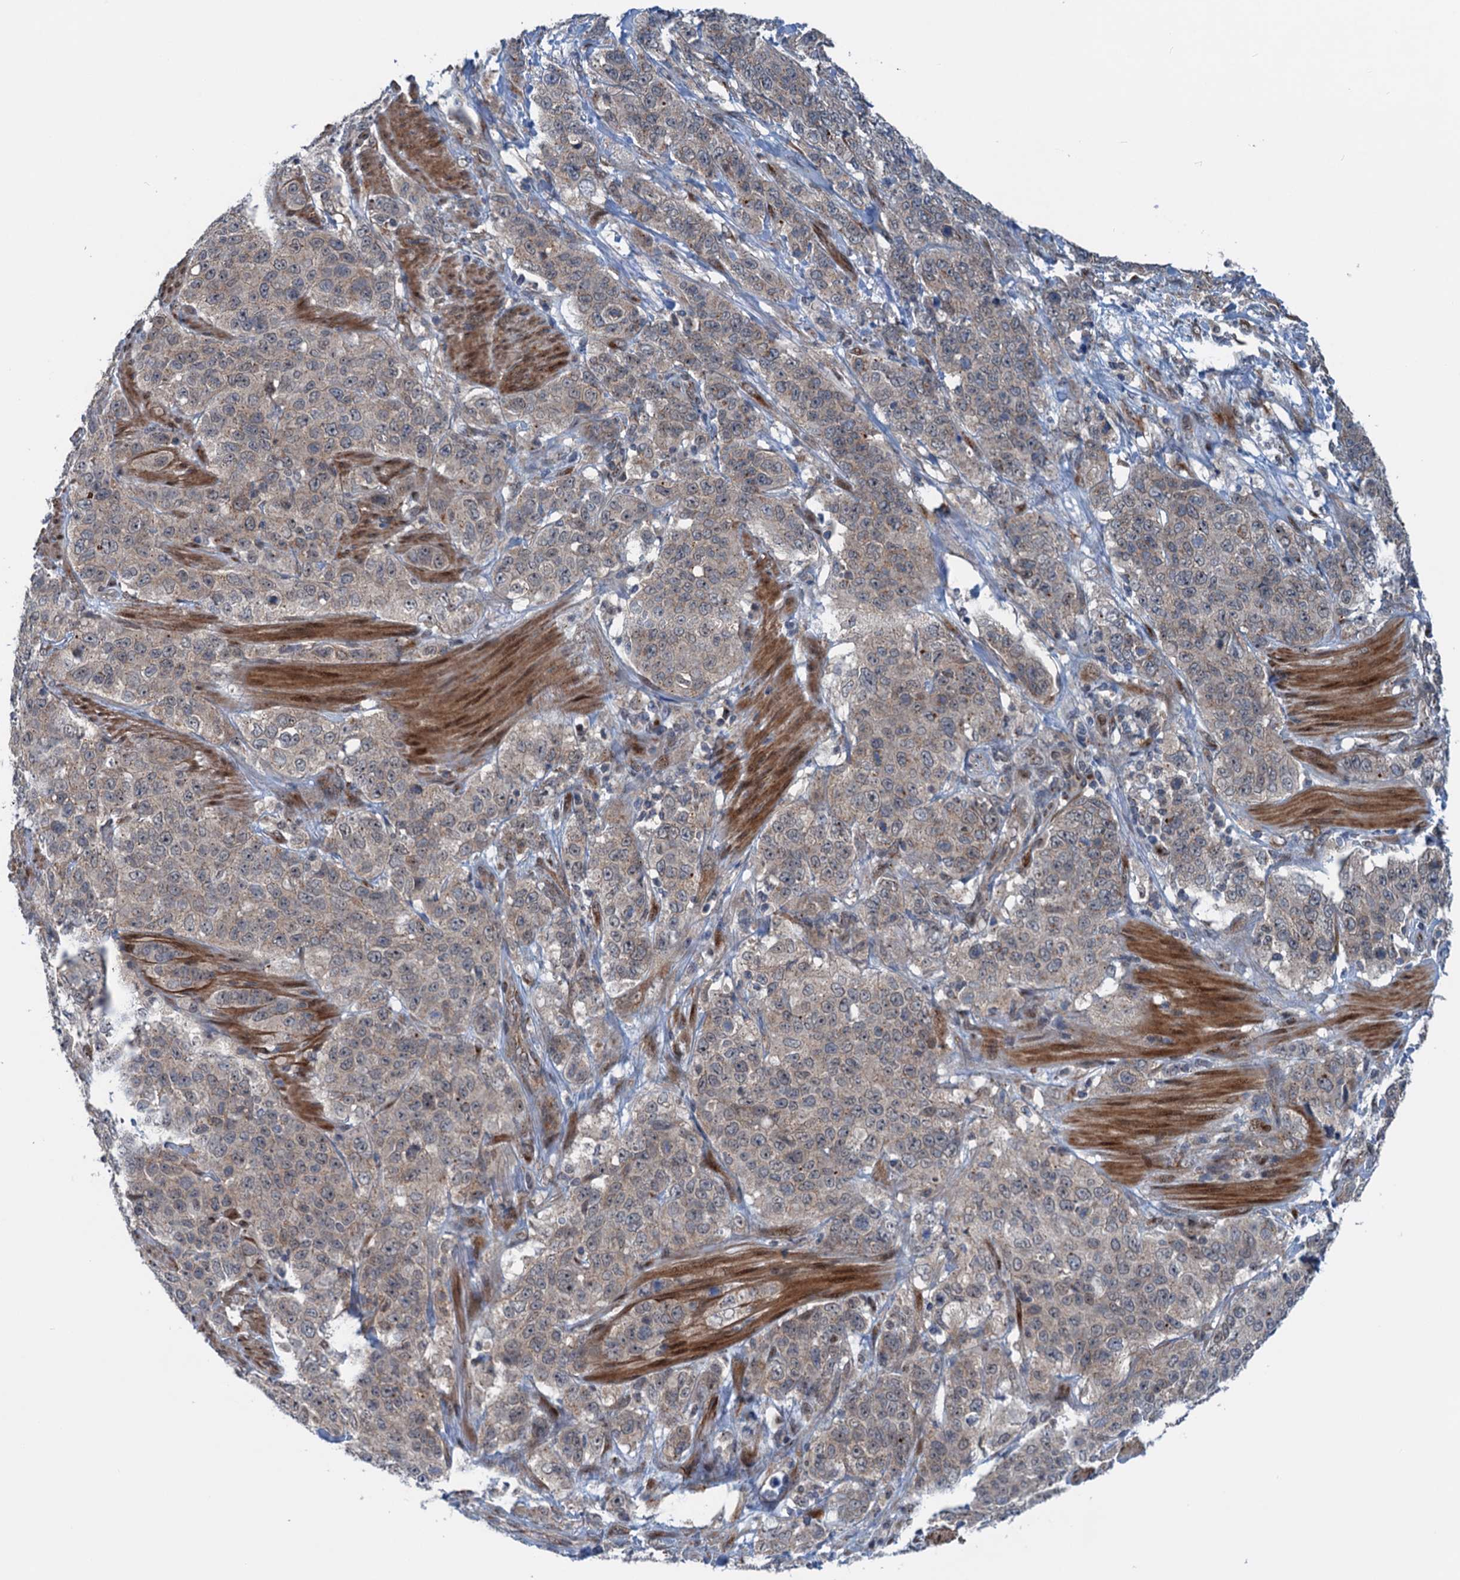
{"staining": {"intensity": "weak", "quantity": ">75%", "location": "cytoplasmic/membranous"}, "tissue": "stomach cancer", "cell_type": "Tumor cells", "image_type": "cancer", "snomed": [{"axis": "morphology", "description": "Adenocarcinoma, NOS"}, {"axis": "topography", "description": "Stomach"}], "caption": "This is an image of immunohistochemistry (IHC) staining of adenocarcinoma (stomach), which shows weak positivity in the cytoplasmic/membranous of tumor cells.", "gene": "DYNC2I2", "patient": {"sex": "male", "age": 48}}